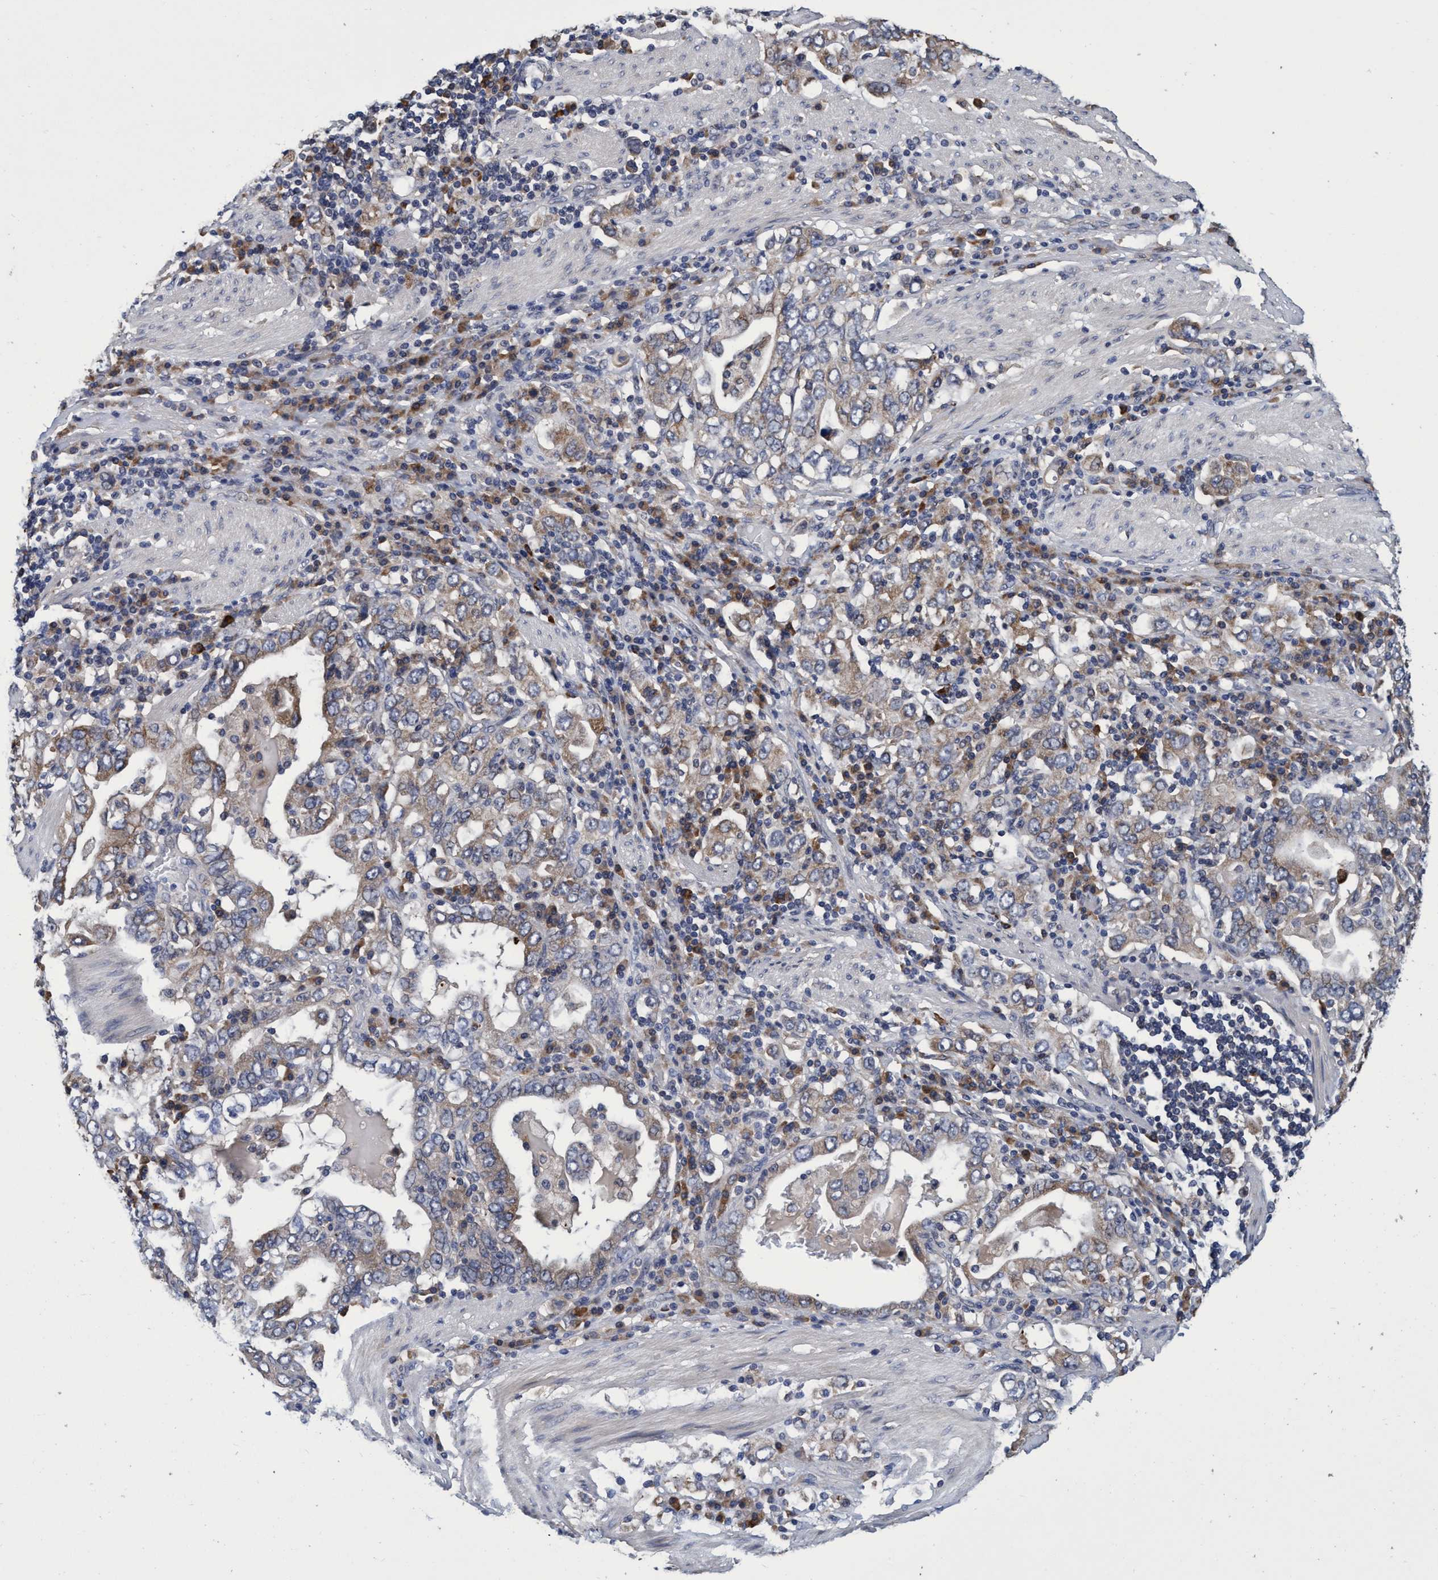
{"staining": {"intensity": "weak", "quantity": "25%-75%", "location": "cytoplasmic/membranous"}, "tissue": "stomach cancer", "cell_type": "Tumor cells", "image_type": "cancer", "snomed": [{"axis": "morphology", "description": "Adenocarcinoma, NOS"}, {"axis": "topography", "description": "Stomach, upper"}], "caption": "Stomach adenocarcinoma tissue shows weak cytoplasmic/membranous expression in about 25%-75% of tumor cells, visualized by immunohistochemistry.", "gene": "CALCOCO2", "patient": {"sex": "male", "age": 62}}